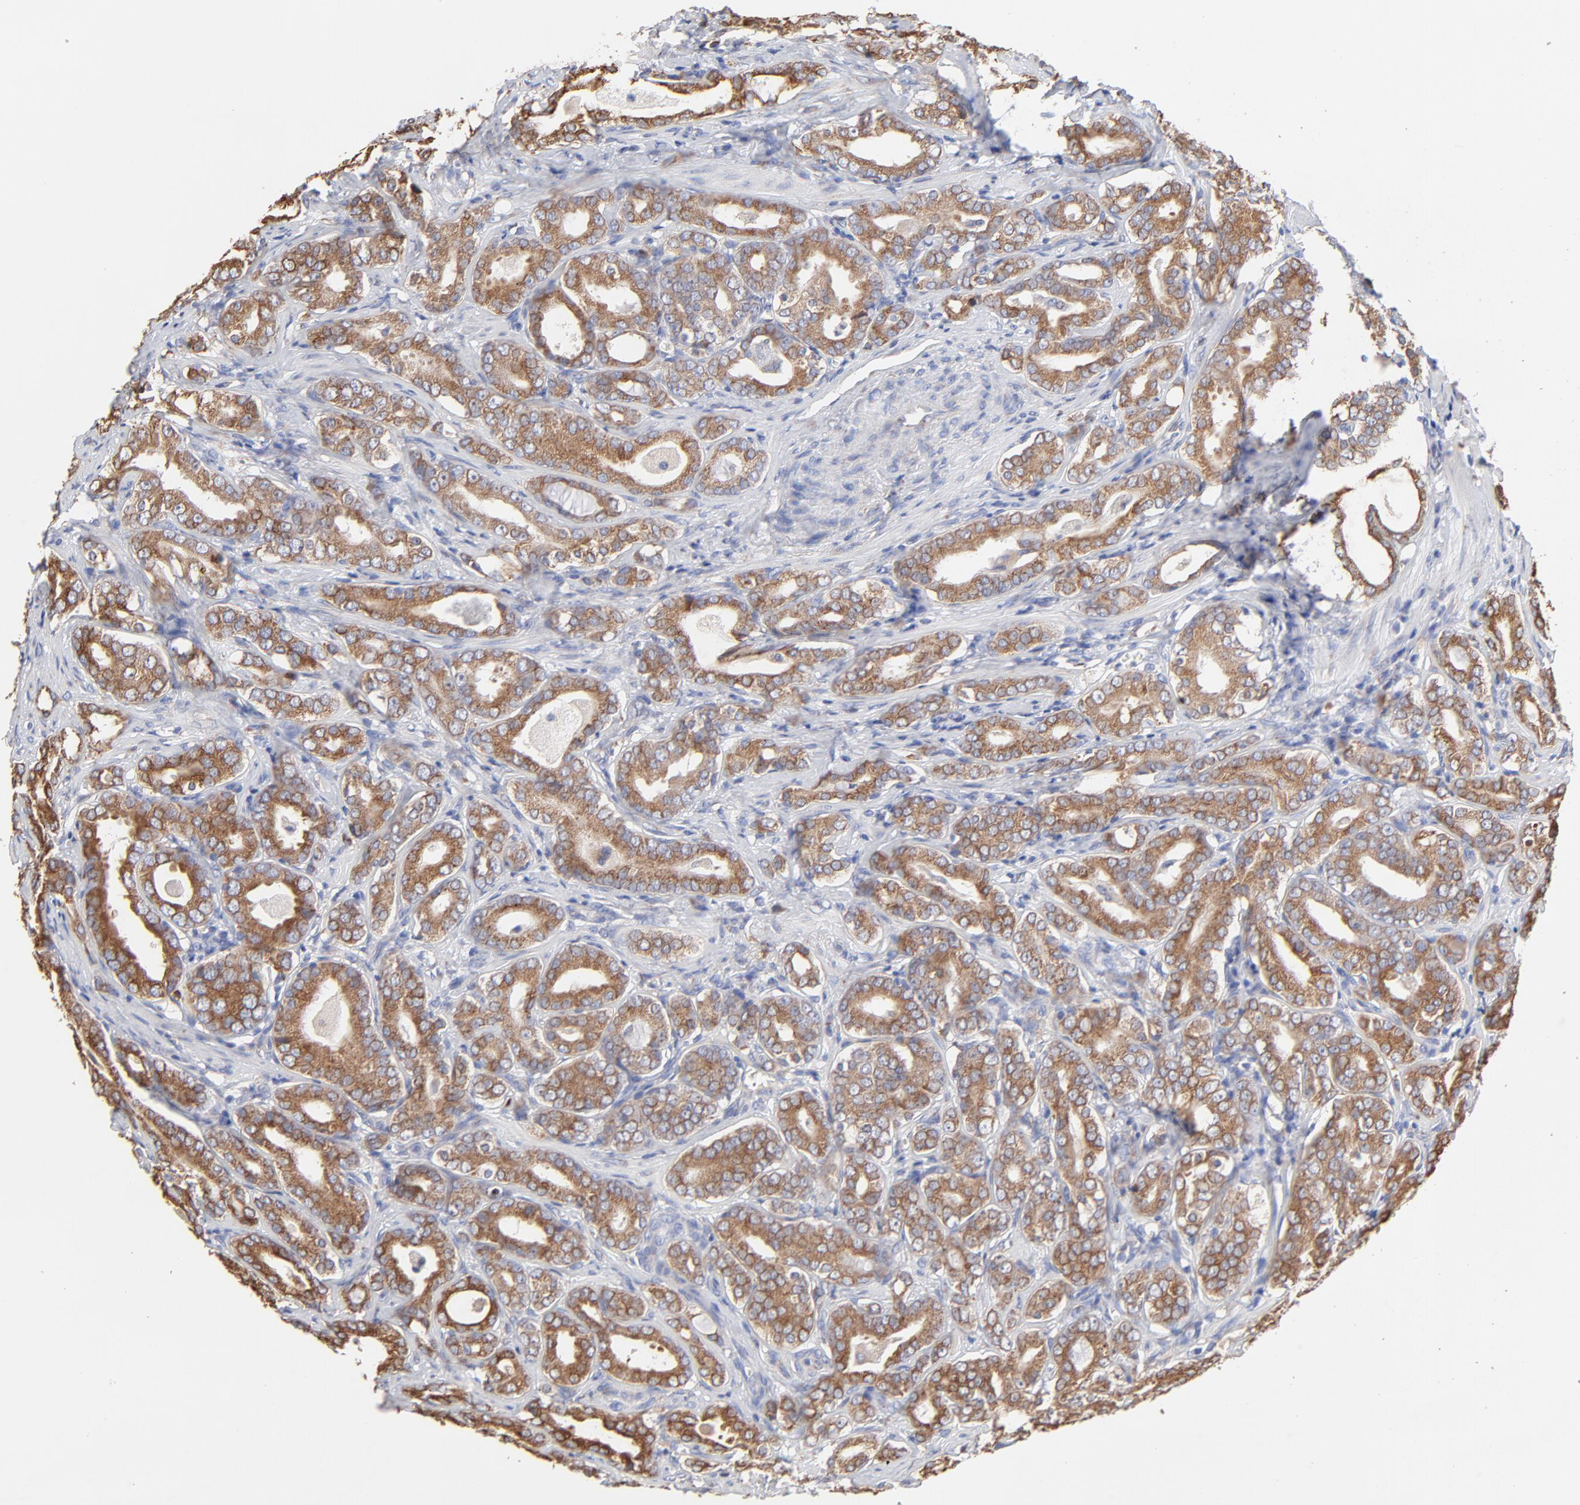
{"staining": {"intensity": "moderate", "quantity": ">75%", "location": "cytoplasmic/membranous"}, "tissue": "prostate cancer", "cell_type": "Tumor cells", "image_type": "cancer", "snomed": [{"axis": "morphology", "description": "Adenocarcinoma, Low grade"}, {"axis": "topography", "description": "Prostate"}], "caption": "There is medium levels of moderate cytoplasmic/membranous expression in tumor cells of prostate cancer (adenocarcinoma (low-grade)), as demonstrated by immunohistochemical staining (brown color).", "gene": "LMAN1", "patient": {"sex": "male", "age": 59}}